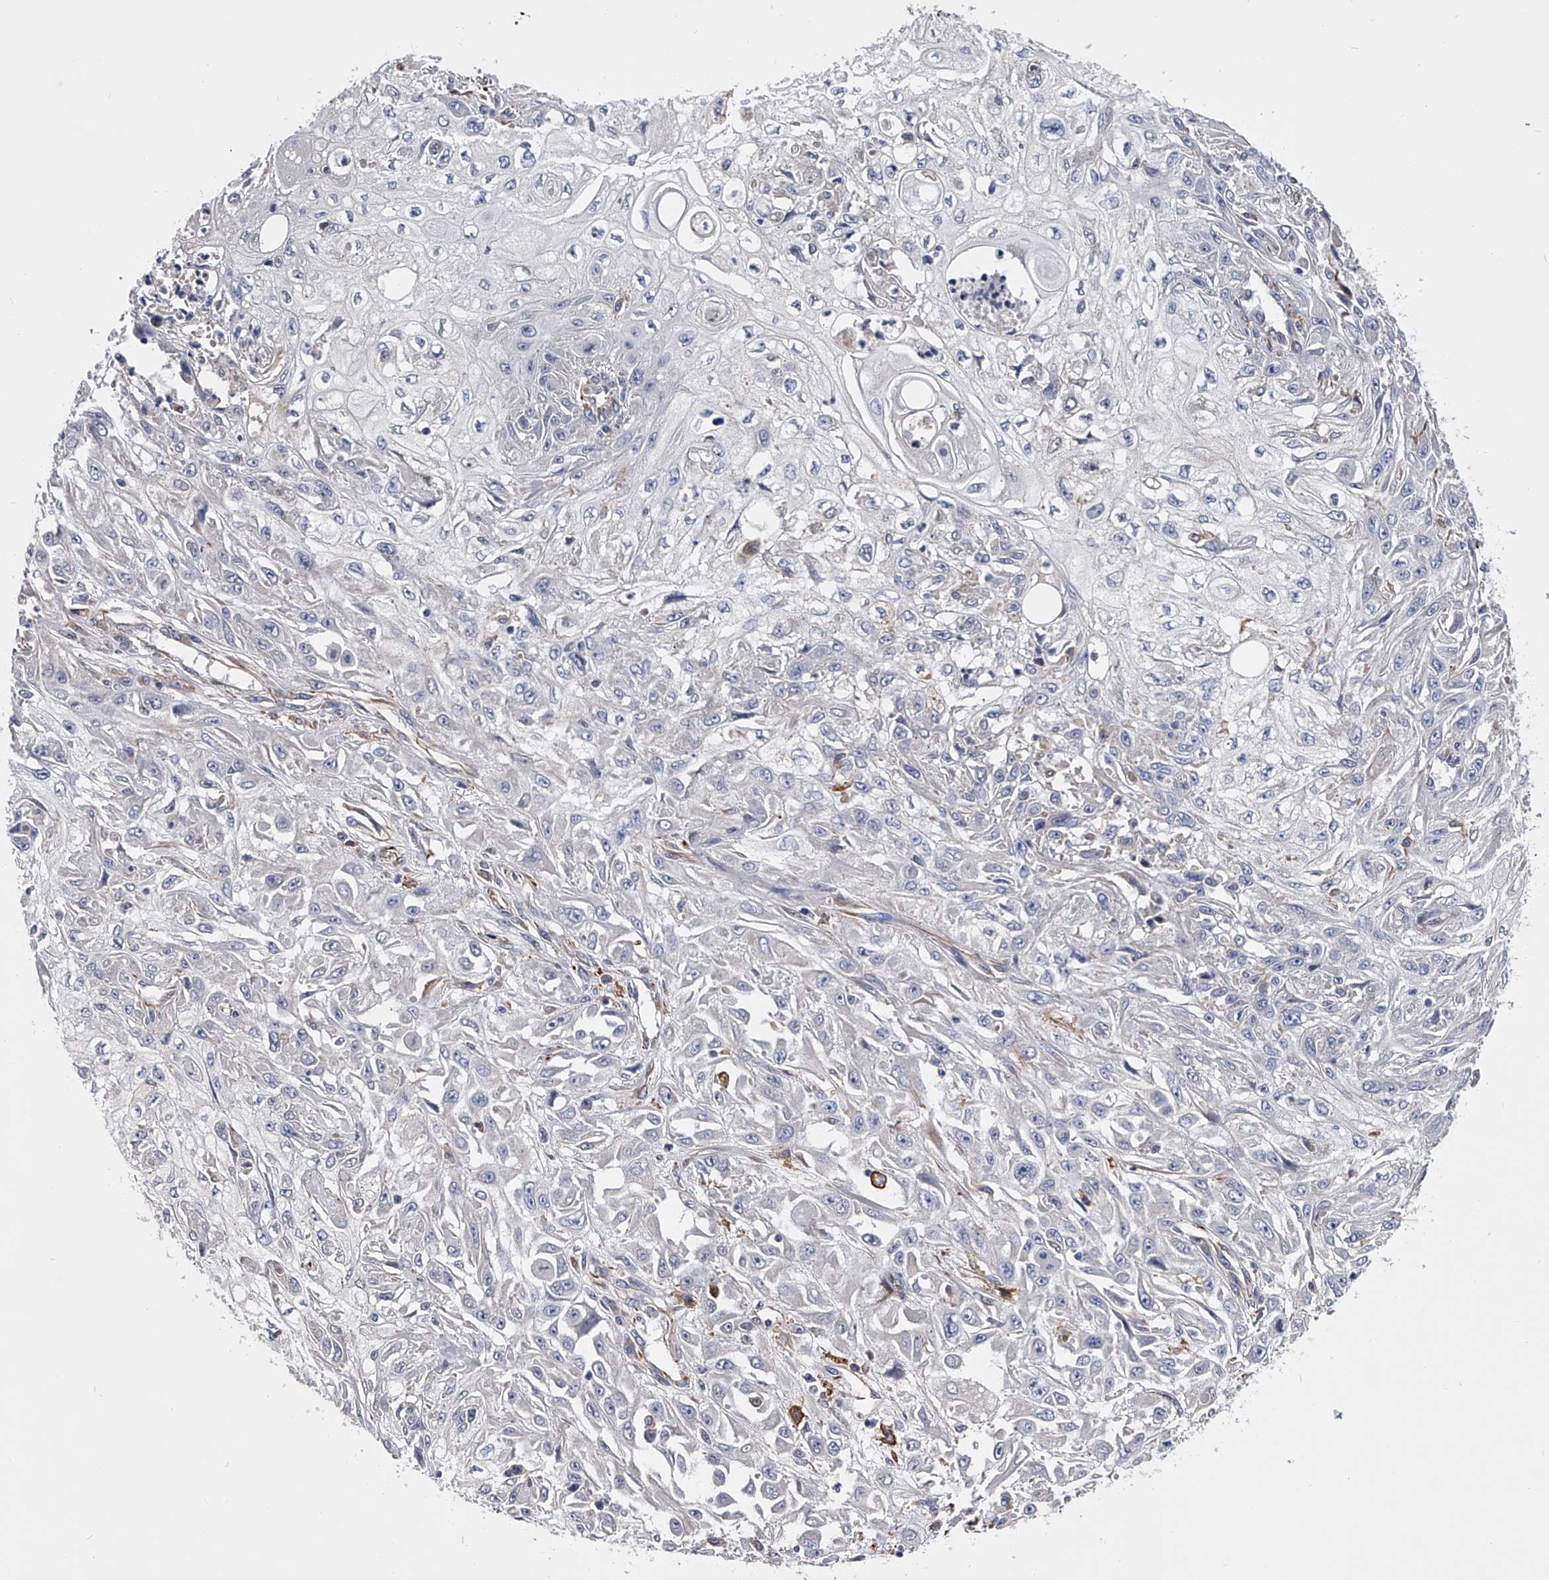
{"staining": {"intensity": "negative", "quantity": "none", "location": "none"}, "tissue": "skin cancer", "cell_type": "Tumor cells", "image_type": "cancer", "snomed": [{"axis": "morphology", "description": "Squamous cell carcinoma, NOS"}, {"axis": "morphology", "description": "Squamous cell carcinoma, metastatic, NOS"}, {"axis": "topography", "description": "Skin"}, {"axis": "topography", "description": "Lymph node"}], "caption": "Human skin cancer (squamous cell carcinoma) stained for a protein using immunohistochemistry displays no positivity in tumor cells.", "gene": "EFCAB7", "patient": {"sex": "male", "age": 75}}